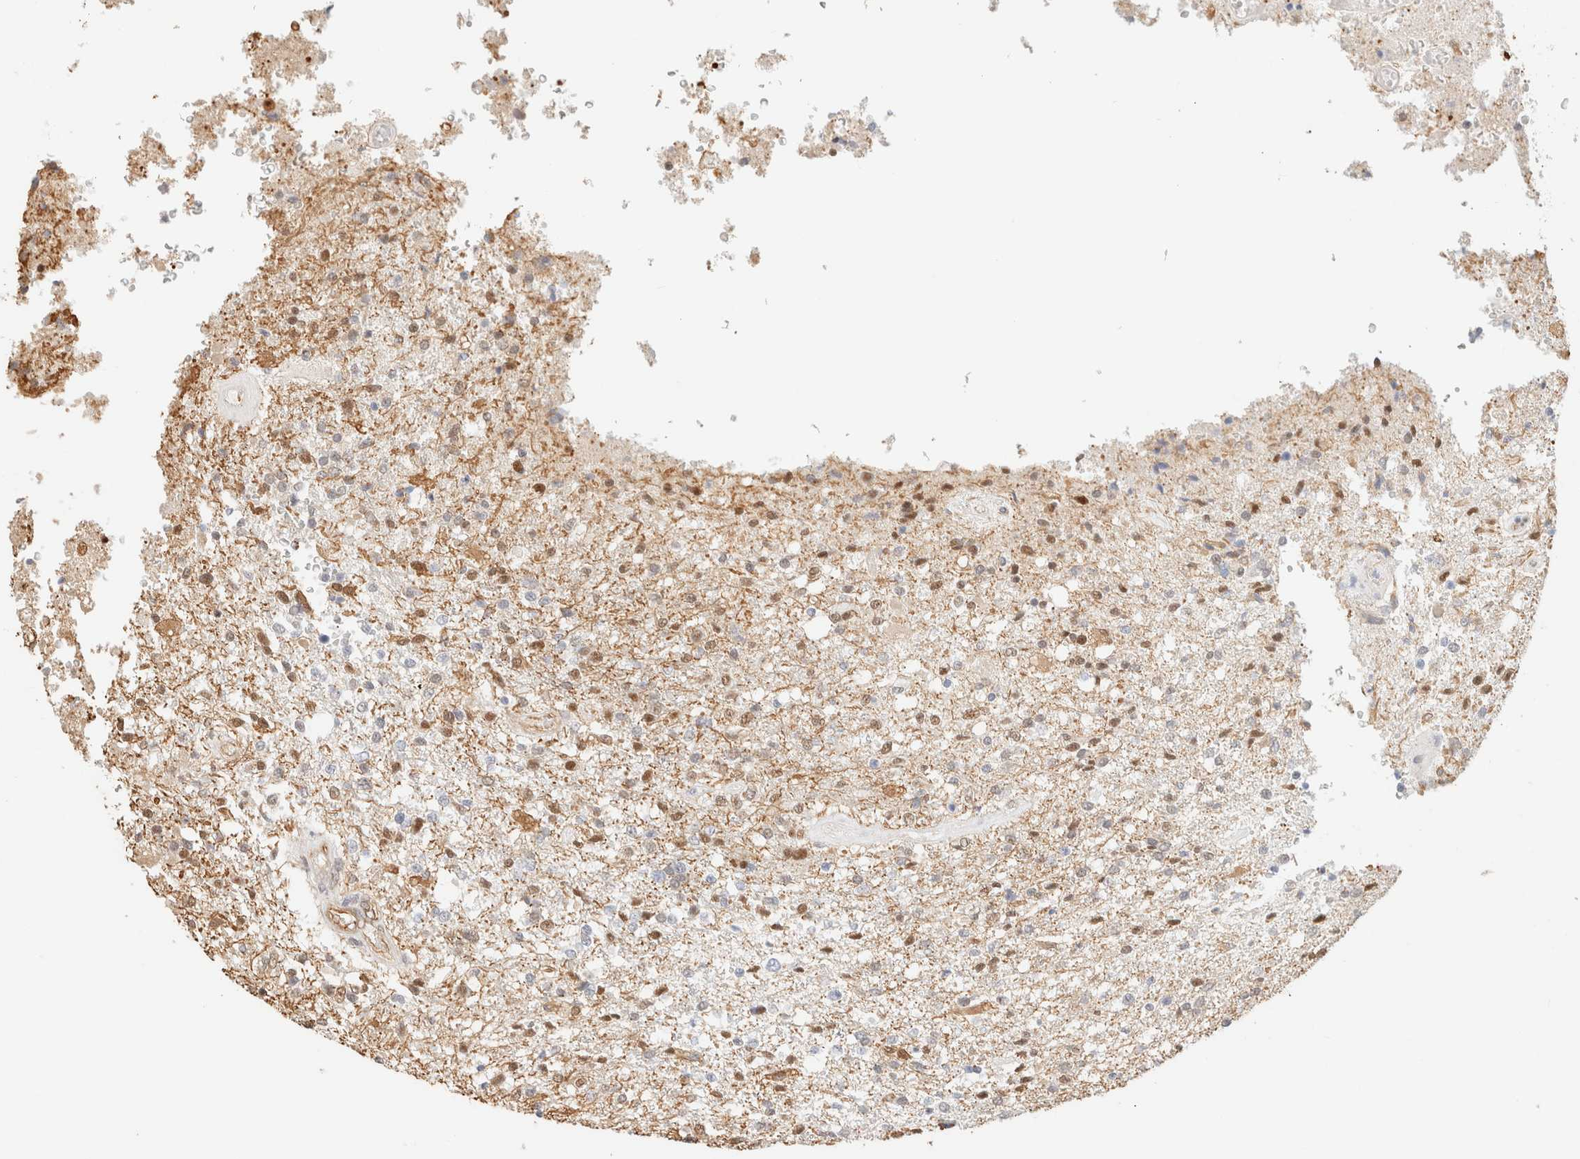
{"staining": {"intensity": "moderate", "quantity": ">75%", "location": "nuclear"}, "tissue": "glioma", "cell_type": "Tumor cells", "image_type": "cancer", "snomed": [{"axis": "morphology", "description": "Normal tissue, NOS"}, {"axis": "morphology", "description": "Glioma, malignant, High grade"}, {"axis": "topography", "description": "Cerebral cortex"}], "caption": "Glioma tissue demonstrates moderate nuclear expression in approximately >75% of tumor cells, visualized by immunohistochemistry. Immunohistochemistry (ihc) stains the protein in brown and the nuclei are stained blue.", "gene": "ARID5A", "patient": {"sex": "male", "age": 77}}